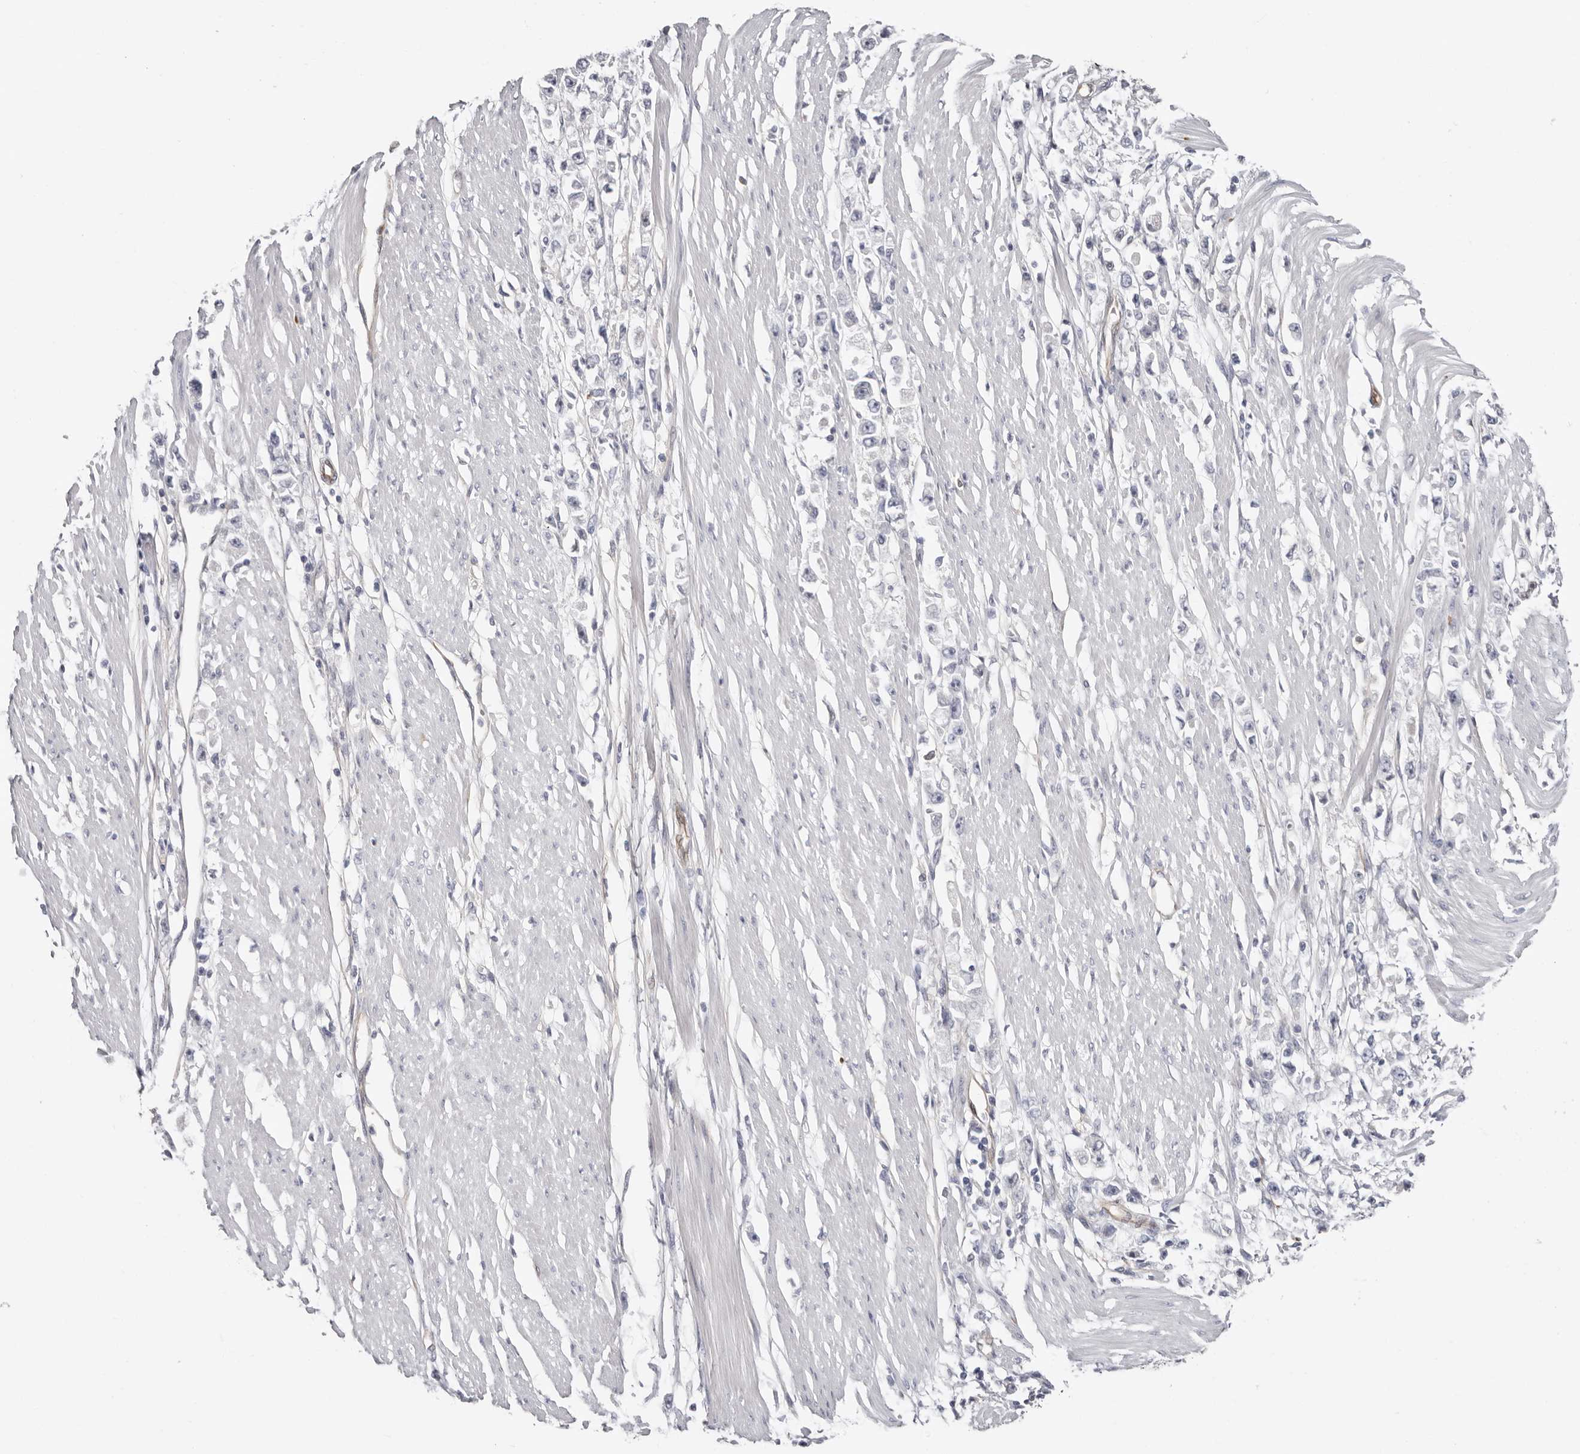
{"staining": {"intensity": "negative", "quantity": "none", "location": "none"}, "tissue": "stomach cancer", "cell_type": "Tumor cells", "image_type": "cancer", "snomed": [{"axis": "morphology", "description": "Adenocarcinoma, NOS"}, {"axis": "topography", "description": "Stomach"}], "caption": "Micrograph shows no protein positivity in tumor cells of stomach cancer (adenocarcinoma) tissue.", "gene": "PKDCC", "patient": {"sex": "female", "age": 59}}